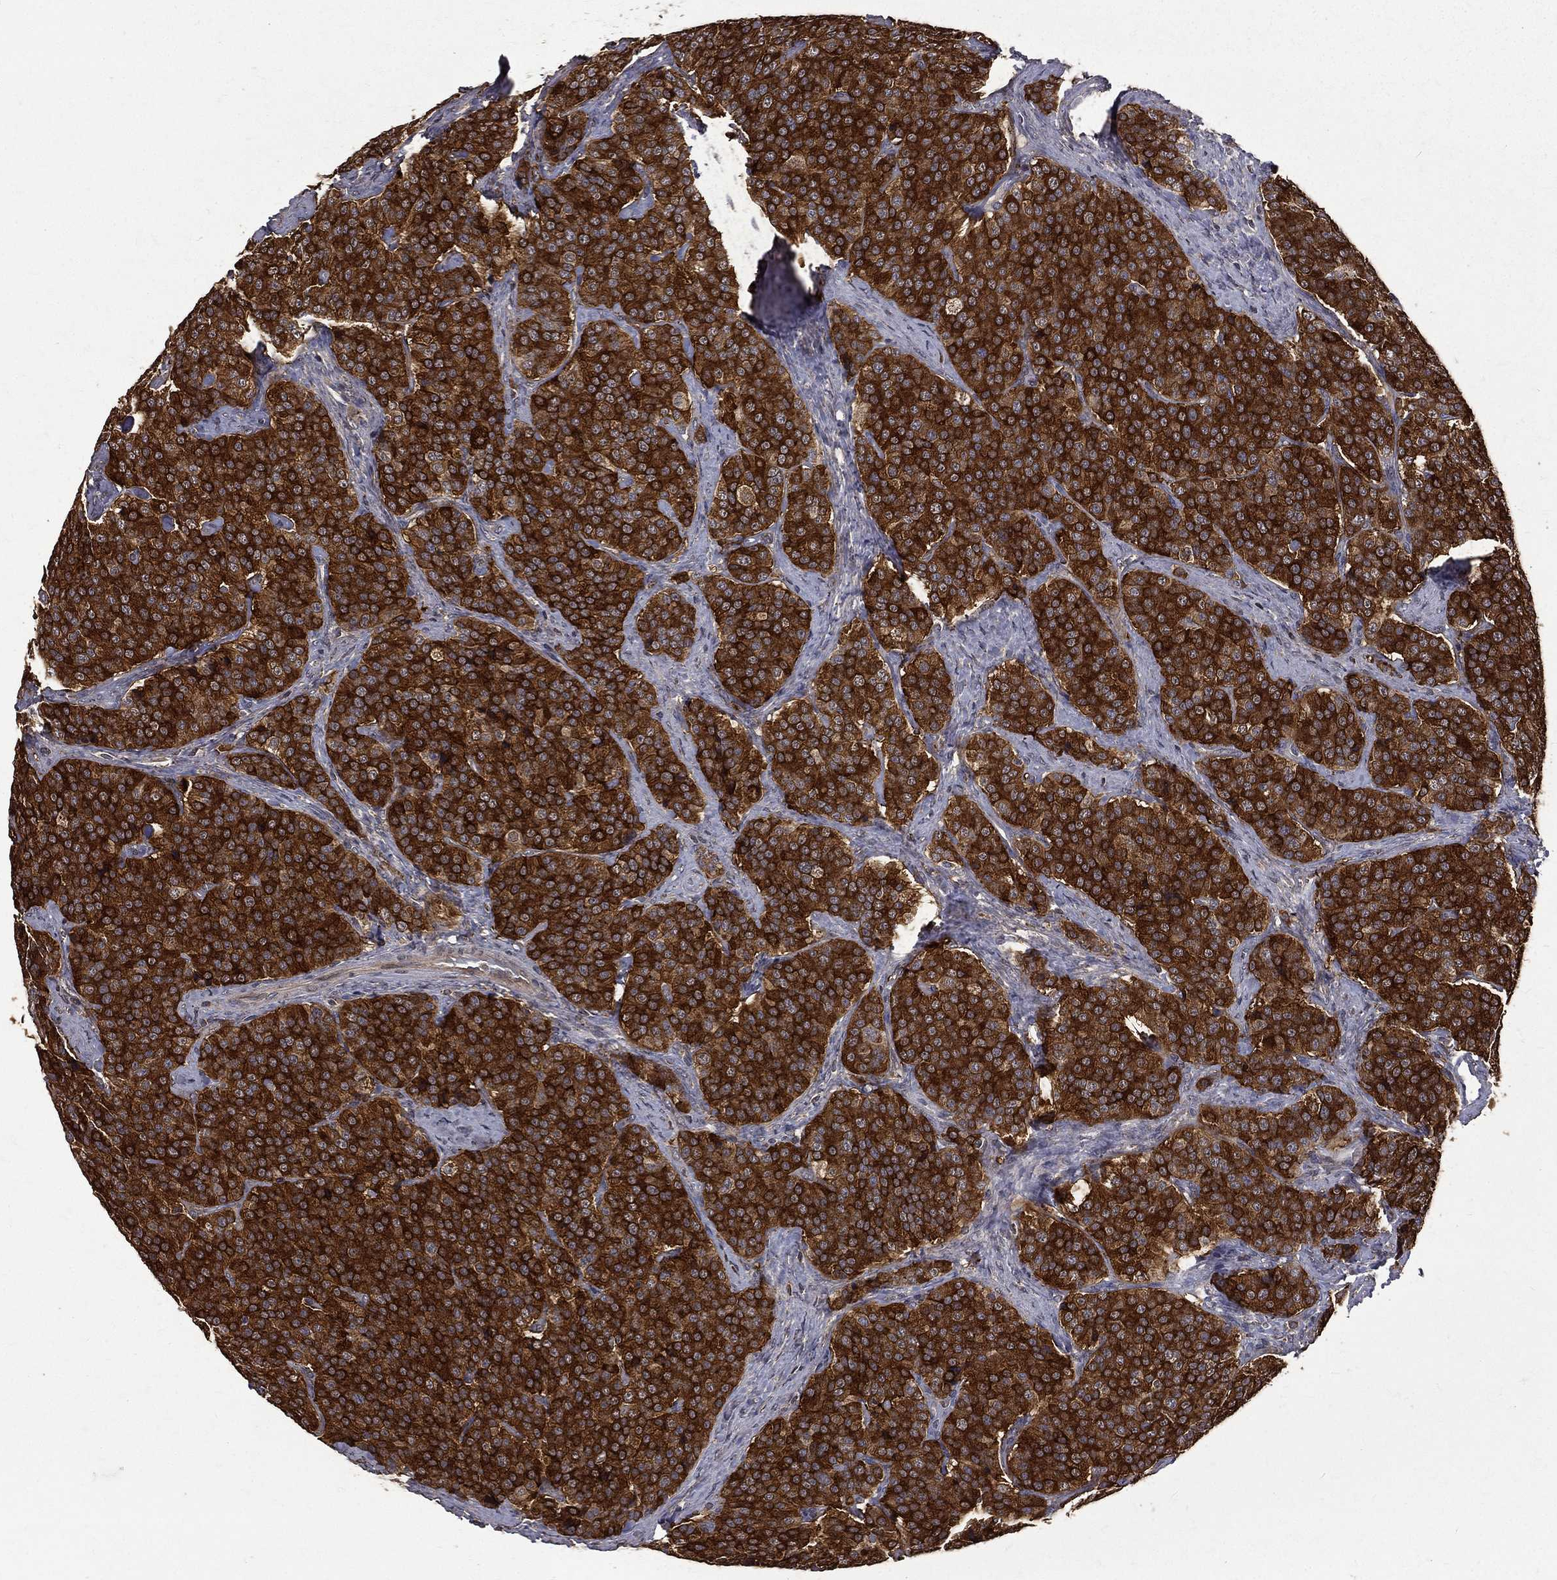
{"staining": {"intensity": "strong", "quantity": ">75%", "location": "cytoplasmic/membranous"}, "tissue": "carcinoid", "cell_type": "Tumor cells", "image_type": "cancer", "snomed": [{"axis": "morphology", "description": "Carcinoid, malignant, NOS"}, {"axis": "topography", "description": "Small intestine"}], "caption": "This micrograph displays carcinoid stained with IHC to label a protein in brown. The cytoplasmic/membranous of tumor cells show strong positivity for the protein. Nuclei are counter-stained blue.", "gene": "RPGR", "patient": {"sex": "female", "age": 58}}